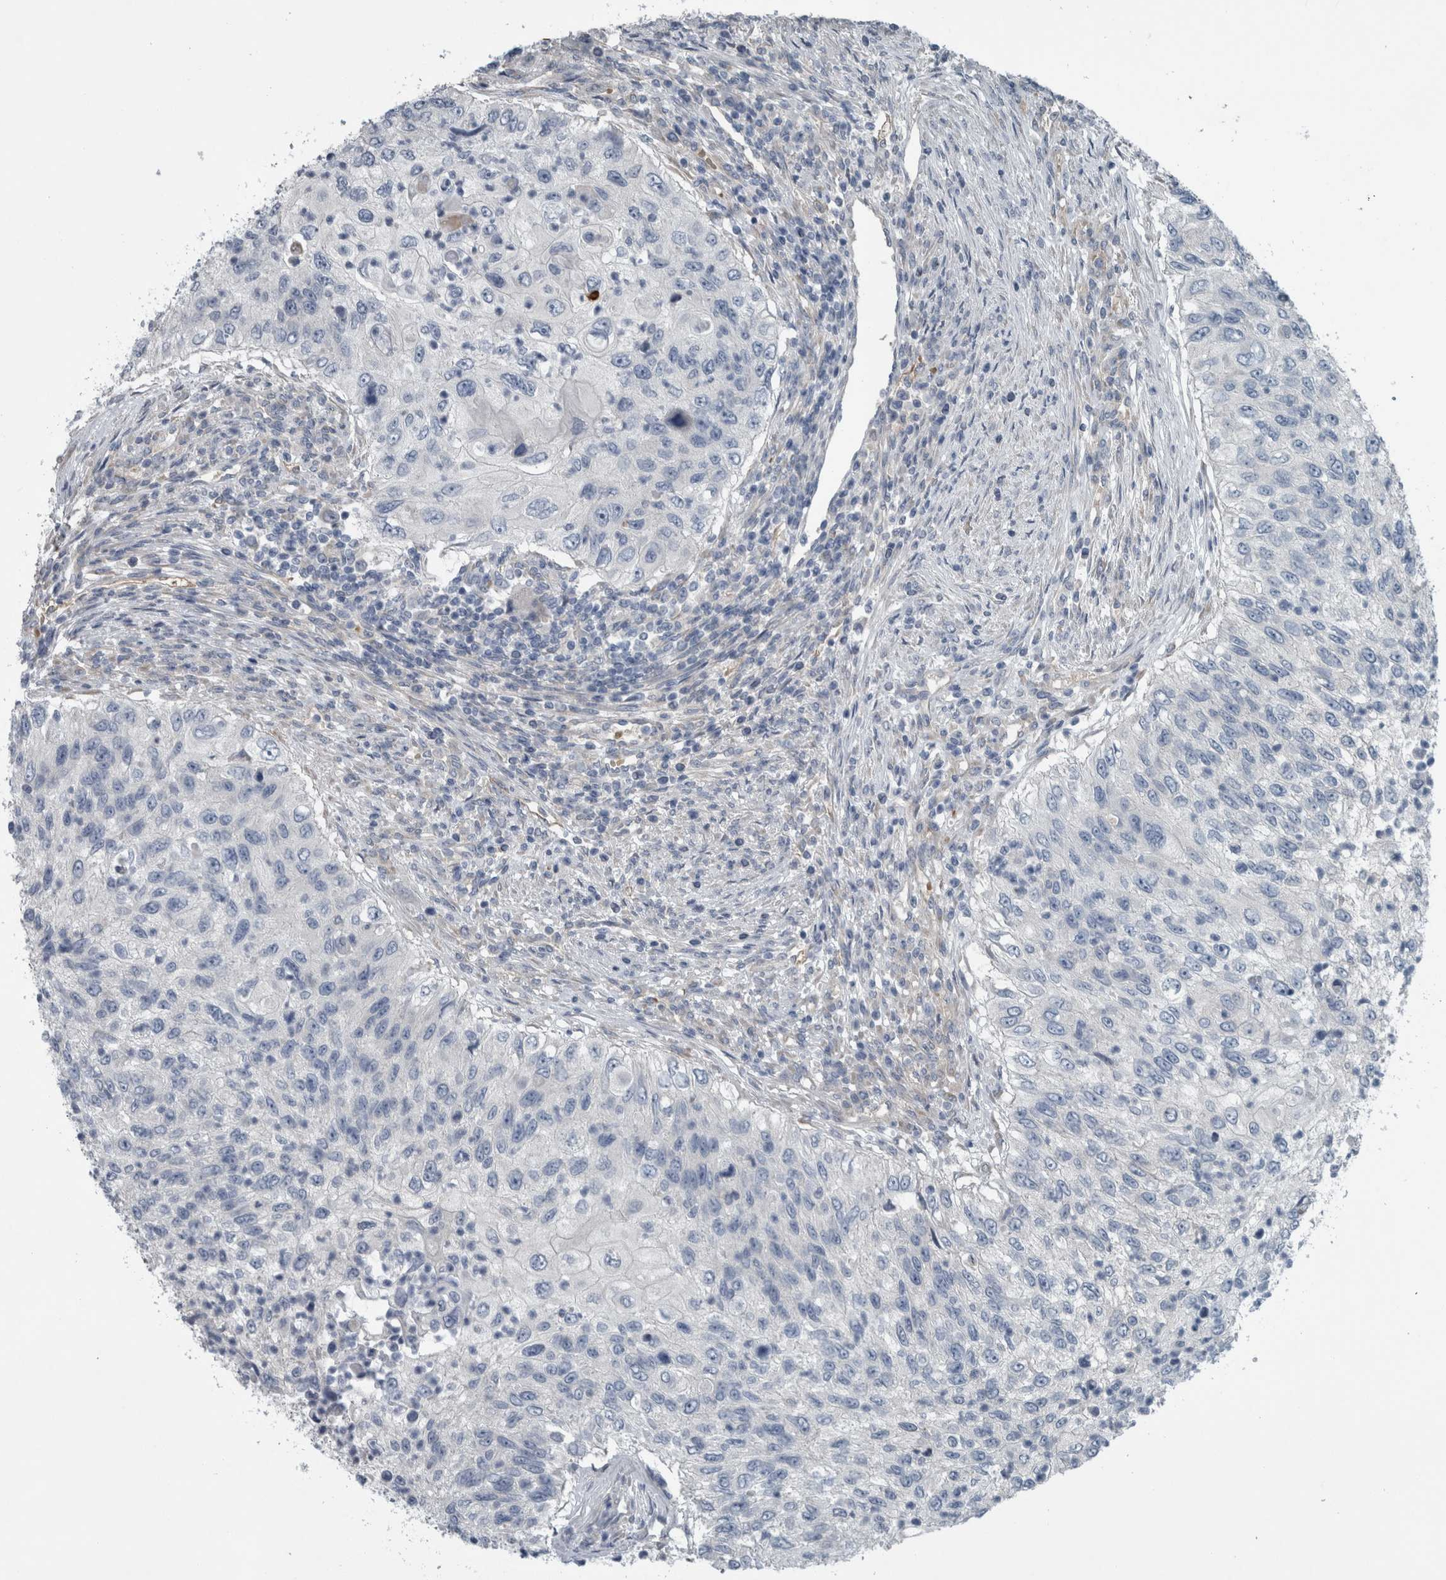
{"staining": {"intensity": "negative", "quantity": "none", "location": "none"}, "tissue": "urothelial cancer", "cell_type": "Tumor cells", "image_type": "cancer", "snomed": [{"axis": "morphology", "description": "Urothelial carcinoma, High grade"}, {"axis": "topography", "description": "Urinary bladder"}], "caption": "Urothelial cancer was stained to show a protein in brown. There is no significant positivity in tumor cells.", "gene": "SH3GL2", "patient": {"sex": "female", "age": 60}}